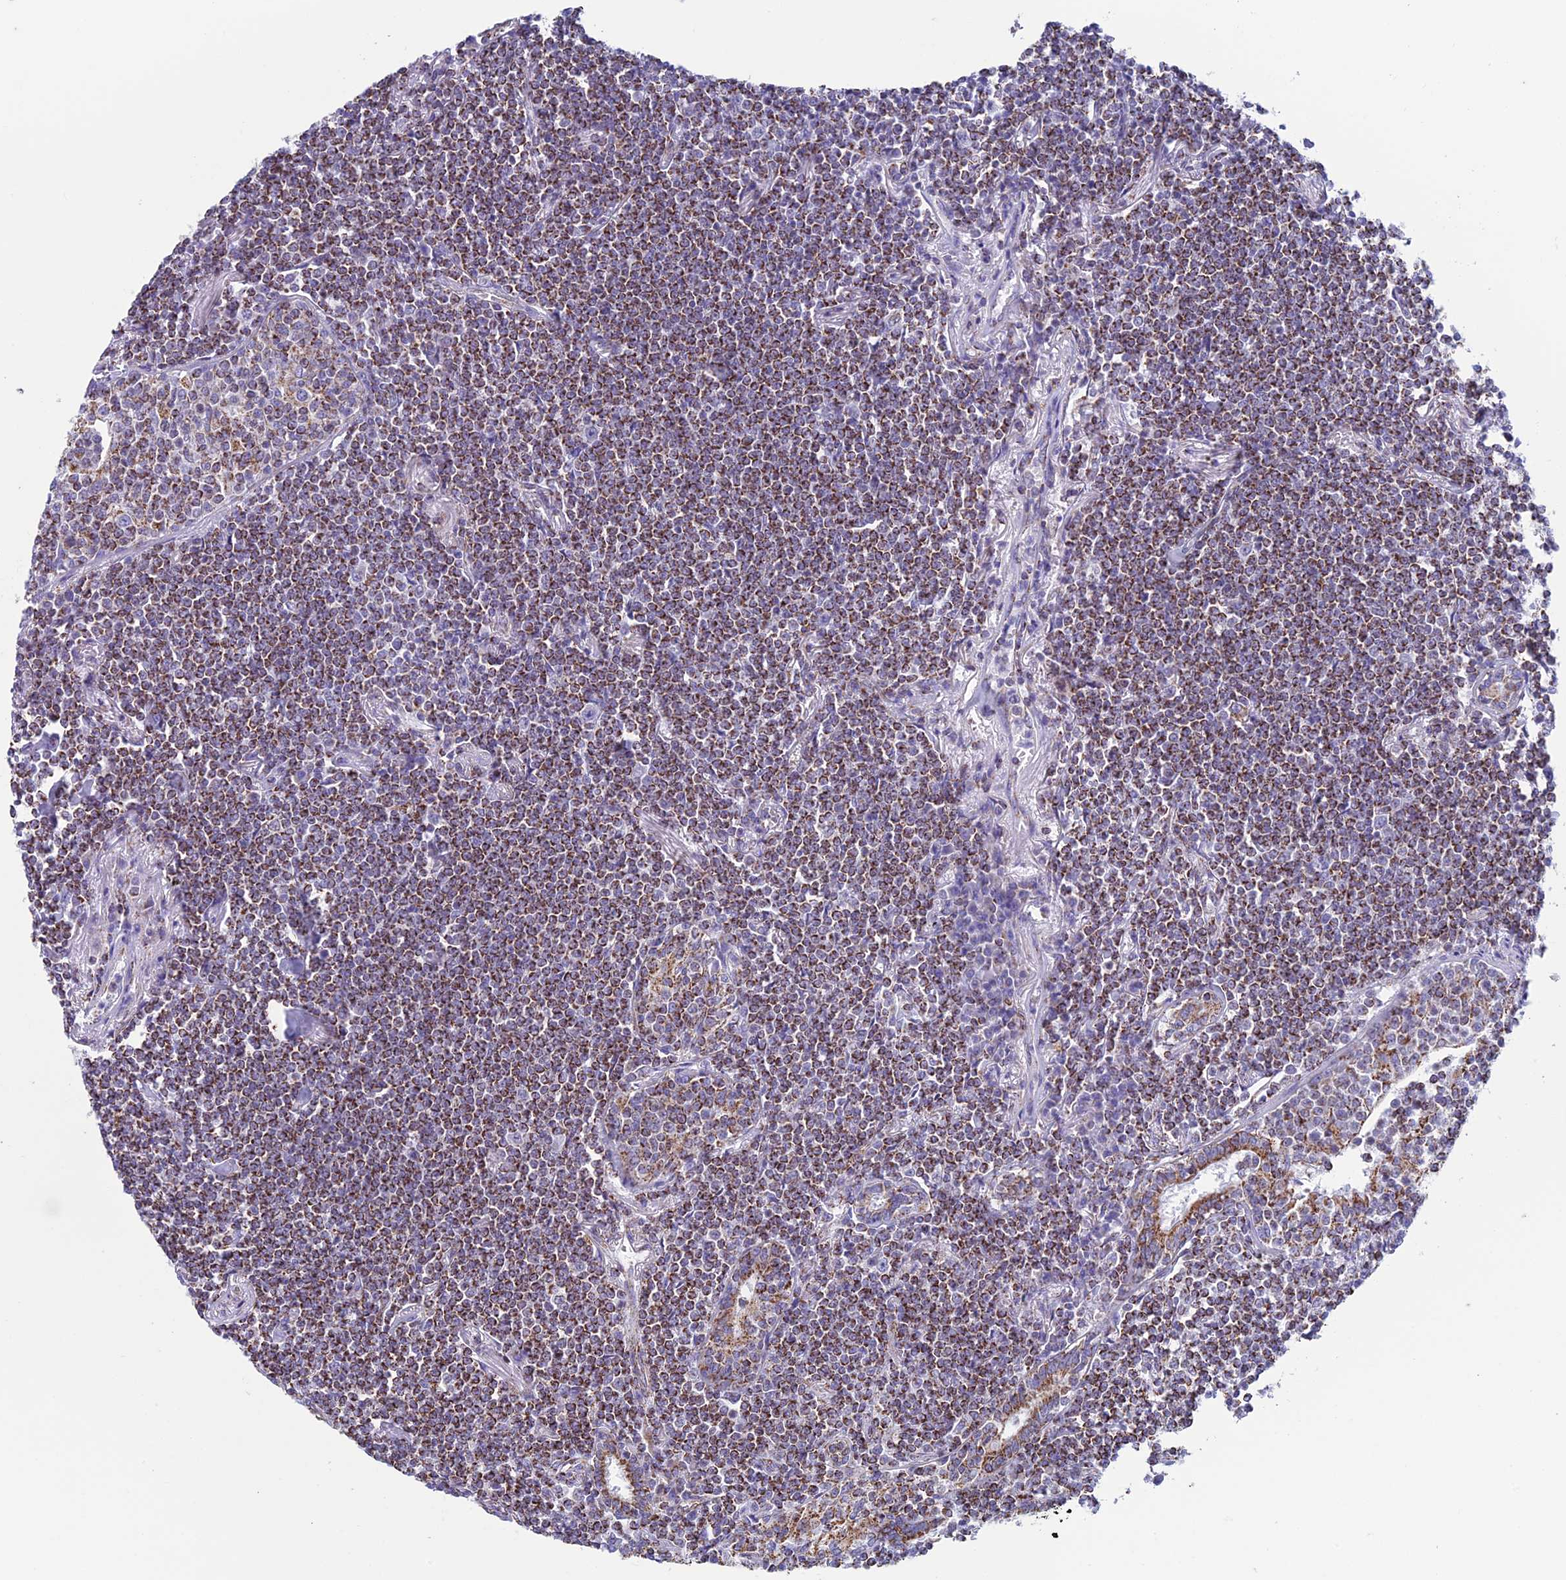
{"staining": {"intensity": "moderate", "quantity": ">75%", "location": "cytoplasmic/membranous"}, "tissue": "lymphoma", "cell_type": "Tumor cells", "image_type": "cancer", "snomed": [{"axis": "morphology", "description": "Malignant lymphoma, non-Hodgkin's type, Low grade"}, {"axis": "topography", "description": "Lung"}], "caption": "Tumor cells display moderate cytoplasmic/membranous expression in about >75% of cells in malignant lymphoma, non-Hodgkin's type (low-grade). The staining was performed using DAB (3,3'-diaminobenzidine), with brown indicating positive protein expression. Nuclei are stained blue with hematoxylin.", "gene": "ZNG1B", "patient": {"sex": "female", "age": 71}}